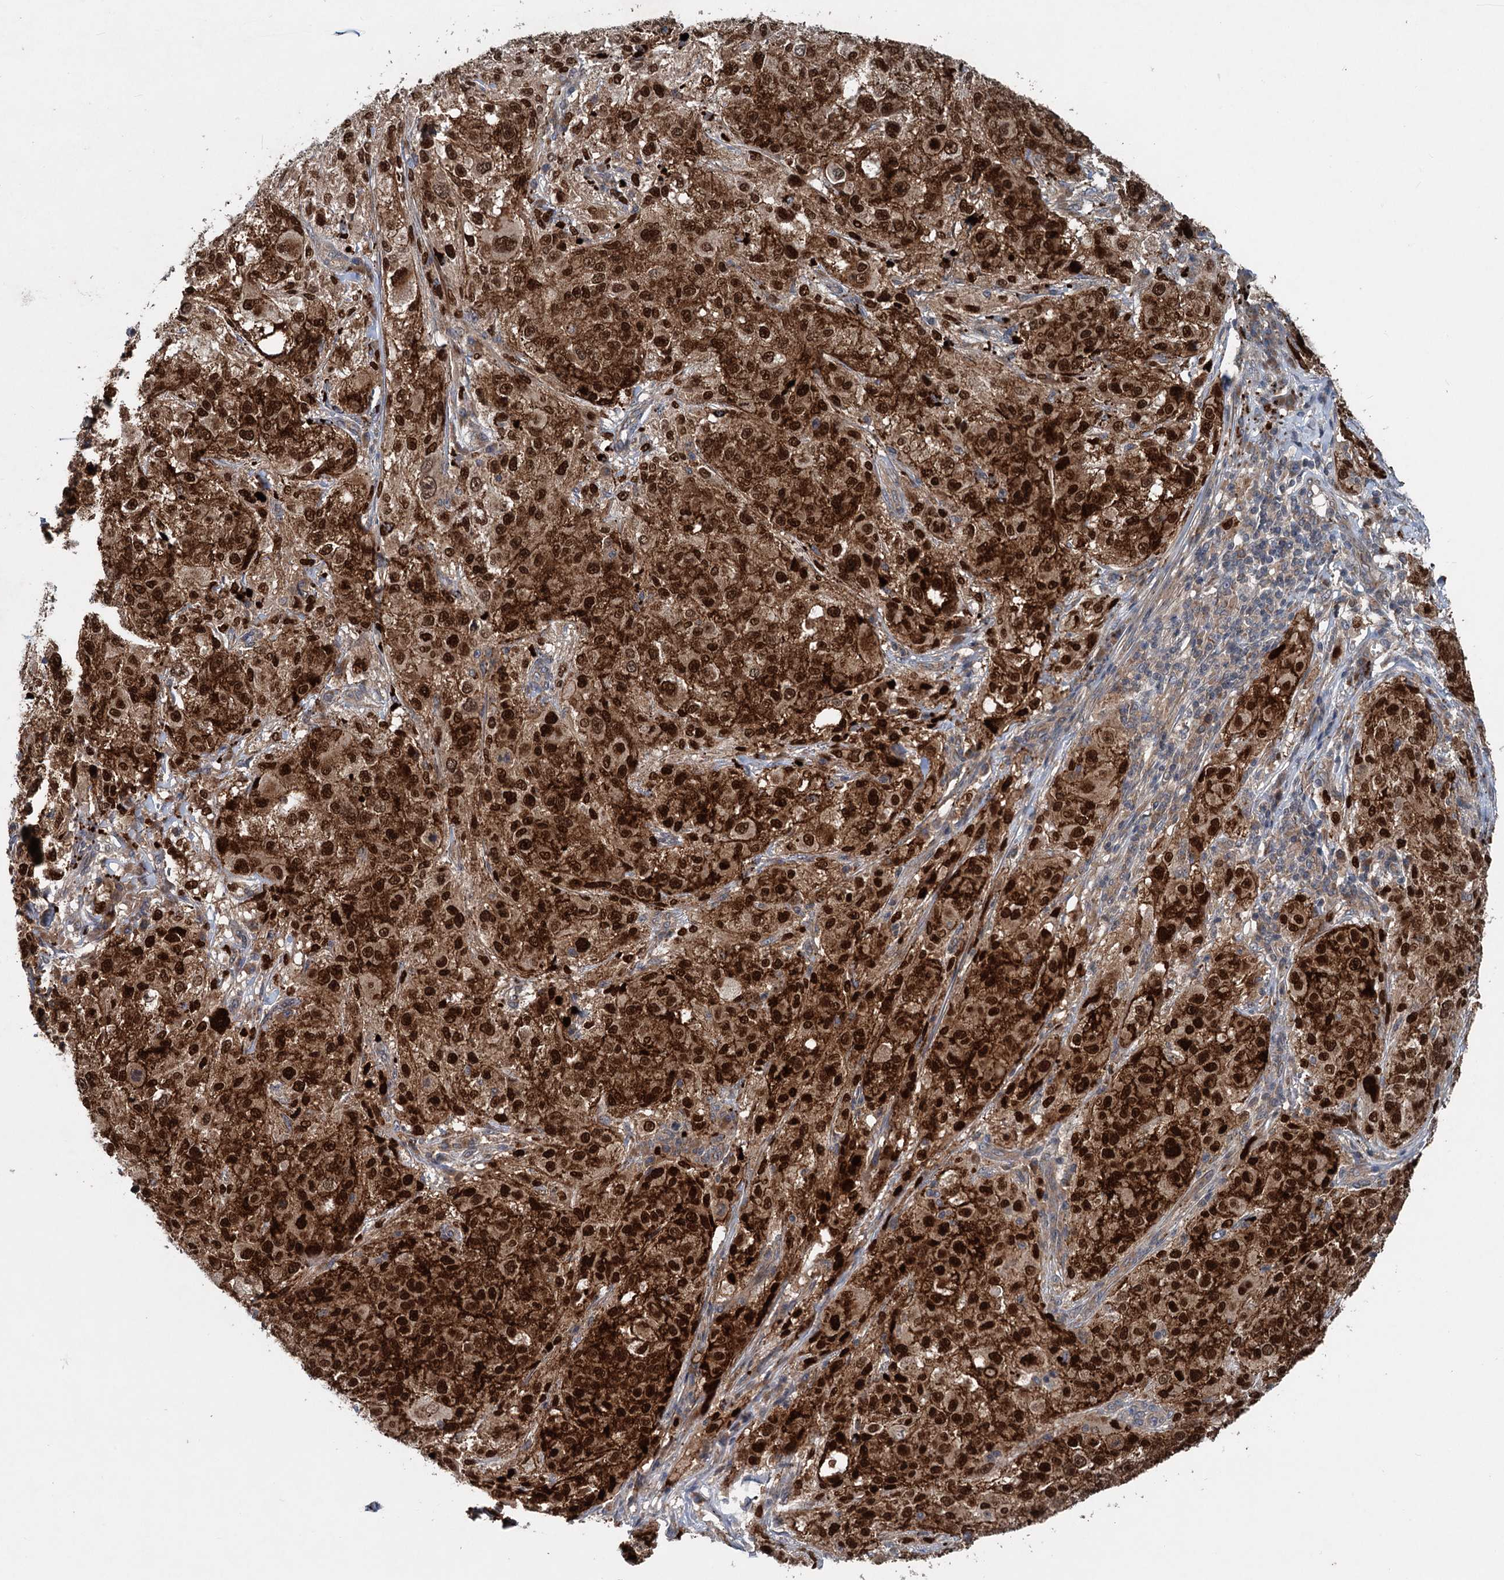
{"staining": {"intensity": "strong", "quantity": ">75%", "location": "cytoplasmic/membranous,nuclear"}, "tissue": "melanoma", "cell_type": "Tumor cells", "image_type": "cancer", "snomed": [{"axis": "morphology", "description": "Necrosis, NOS"}, {"axis": "morphology", "description": "Malignant melanoma, NOS"}, {"axis": "topography", "description": "Skin"}], "caption": "A micrograph of human melanoma stained for a protein exhibits strong cytoplasmic/membranous and nuclear brown staining in tumor cells. Nuclei are stained in blue.", "gene": "N4BP2L2", "patient": {"sex": "female", "age": 87}}